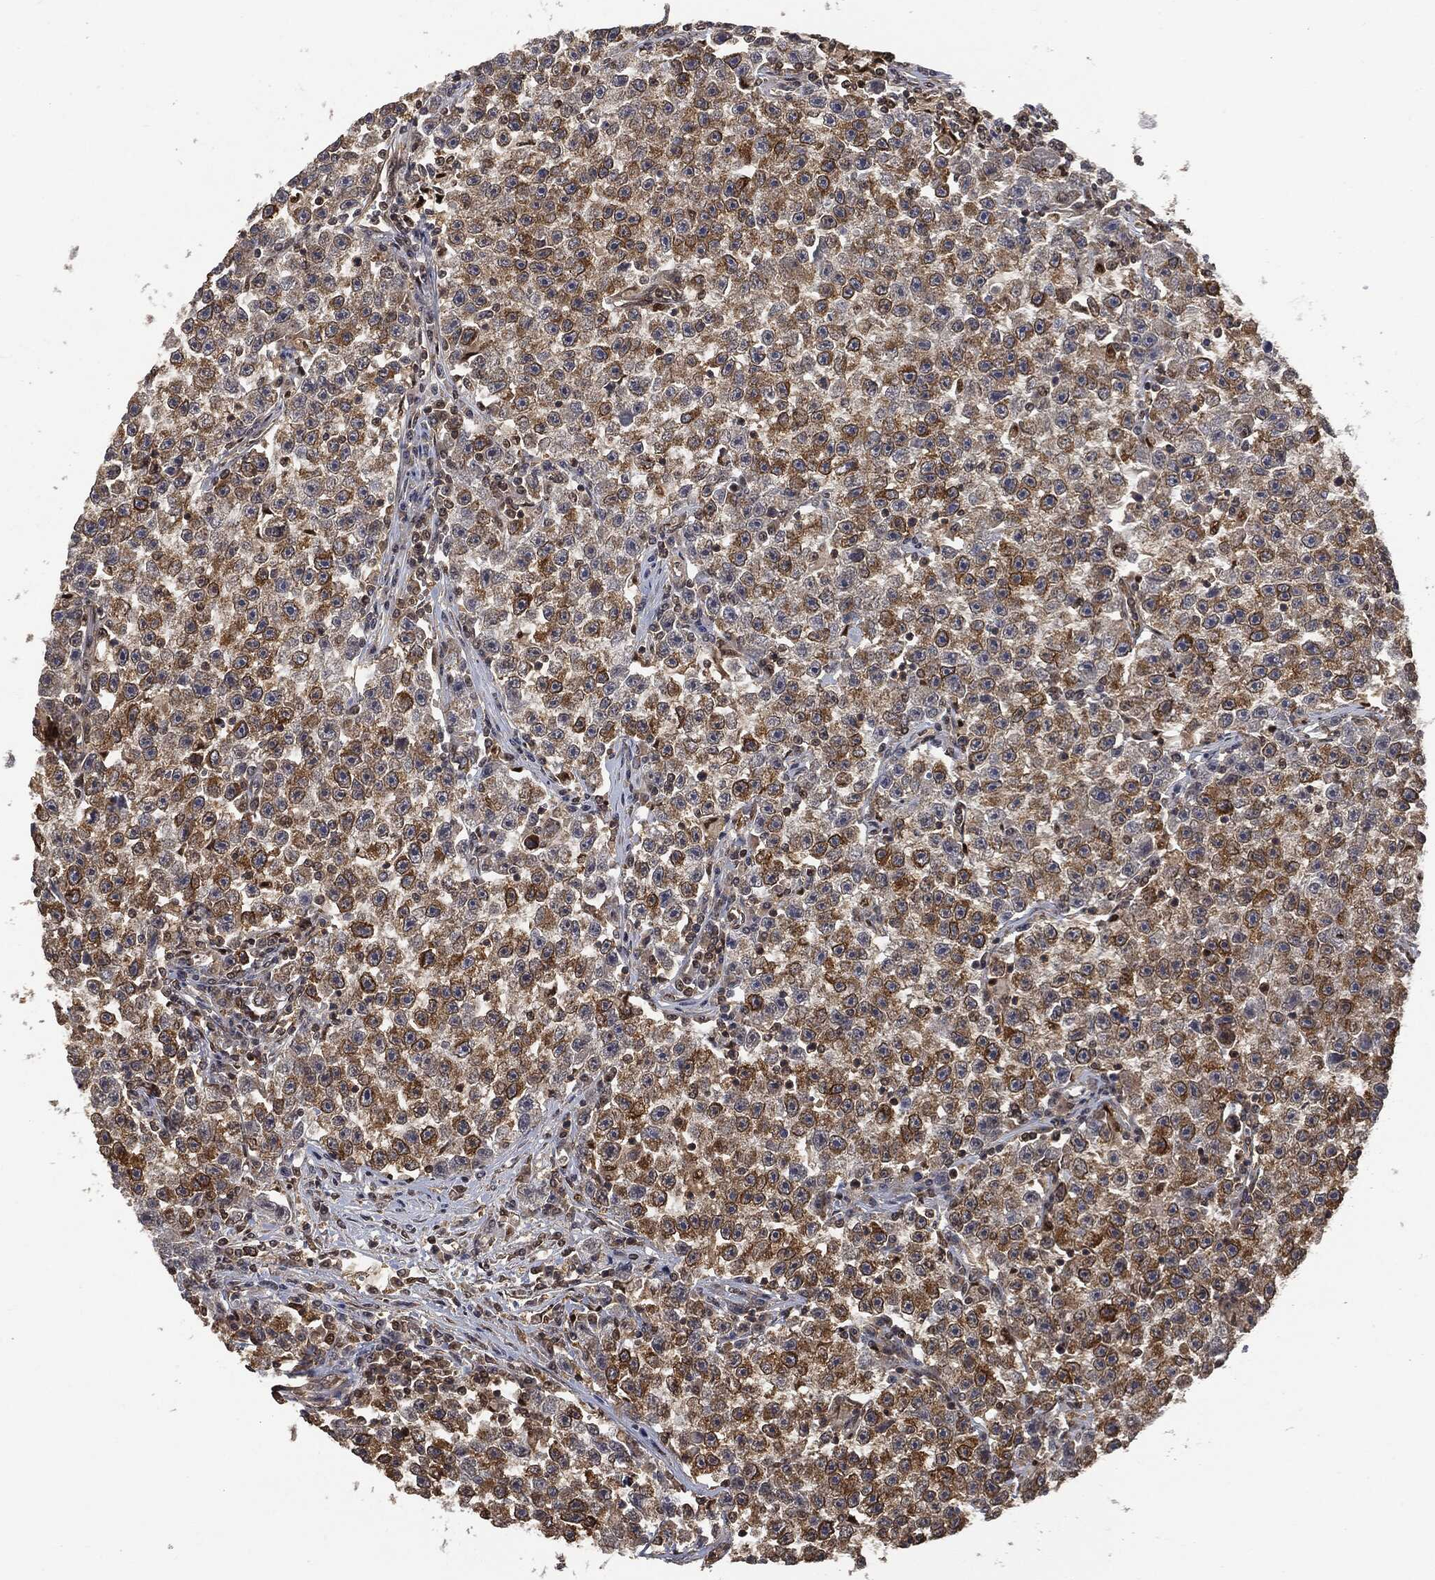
{"staining": {"intensity": "strong", "quantity": "<25%", "location": "cytoplasmic/membranous"}, "tissue": "testis cancer", "cell_type": "Tumor cells", "image_type": "cancer", "snomed": [{"axis": "morphology", "description": "Seminoma, NOS"}, {"axis": "topography", "description": "Testis"}], "caption": "Immunohistochemistry image of neoplastic tissue: human testis seminoma stained using immunohistochemistry demonstrates medium levels of strong protein expression localized specifically in the cytoplasmic/membranous of tumor cells, appearing as a cytoplasmic/membranous brown color.", "gene": "PSMB10", "patient": {"sex": "male", "age": 22}}